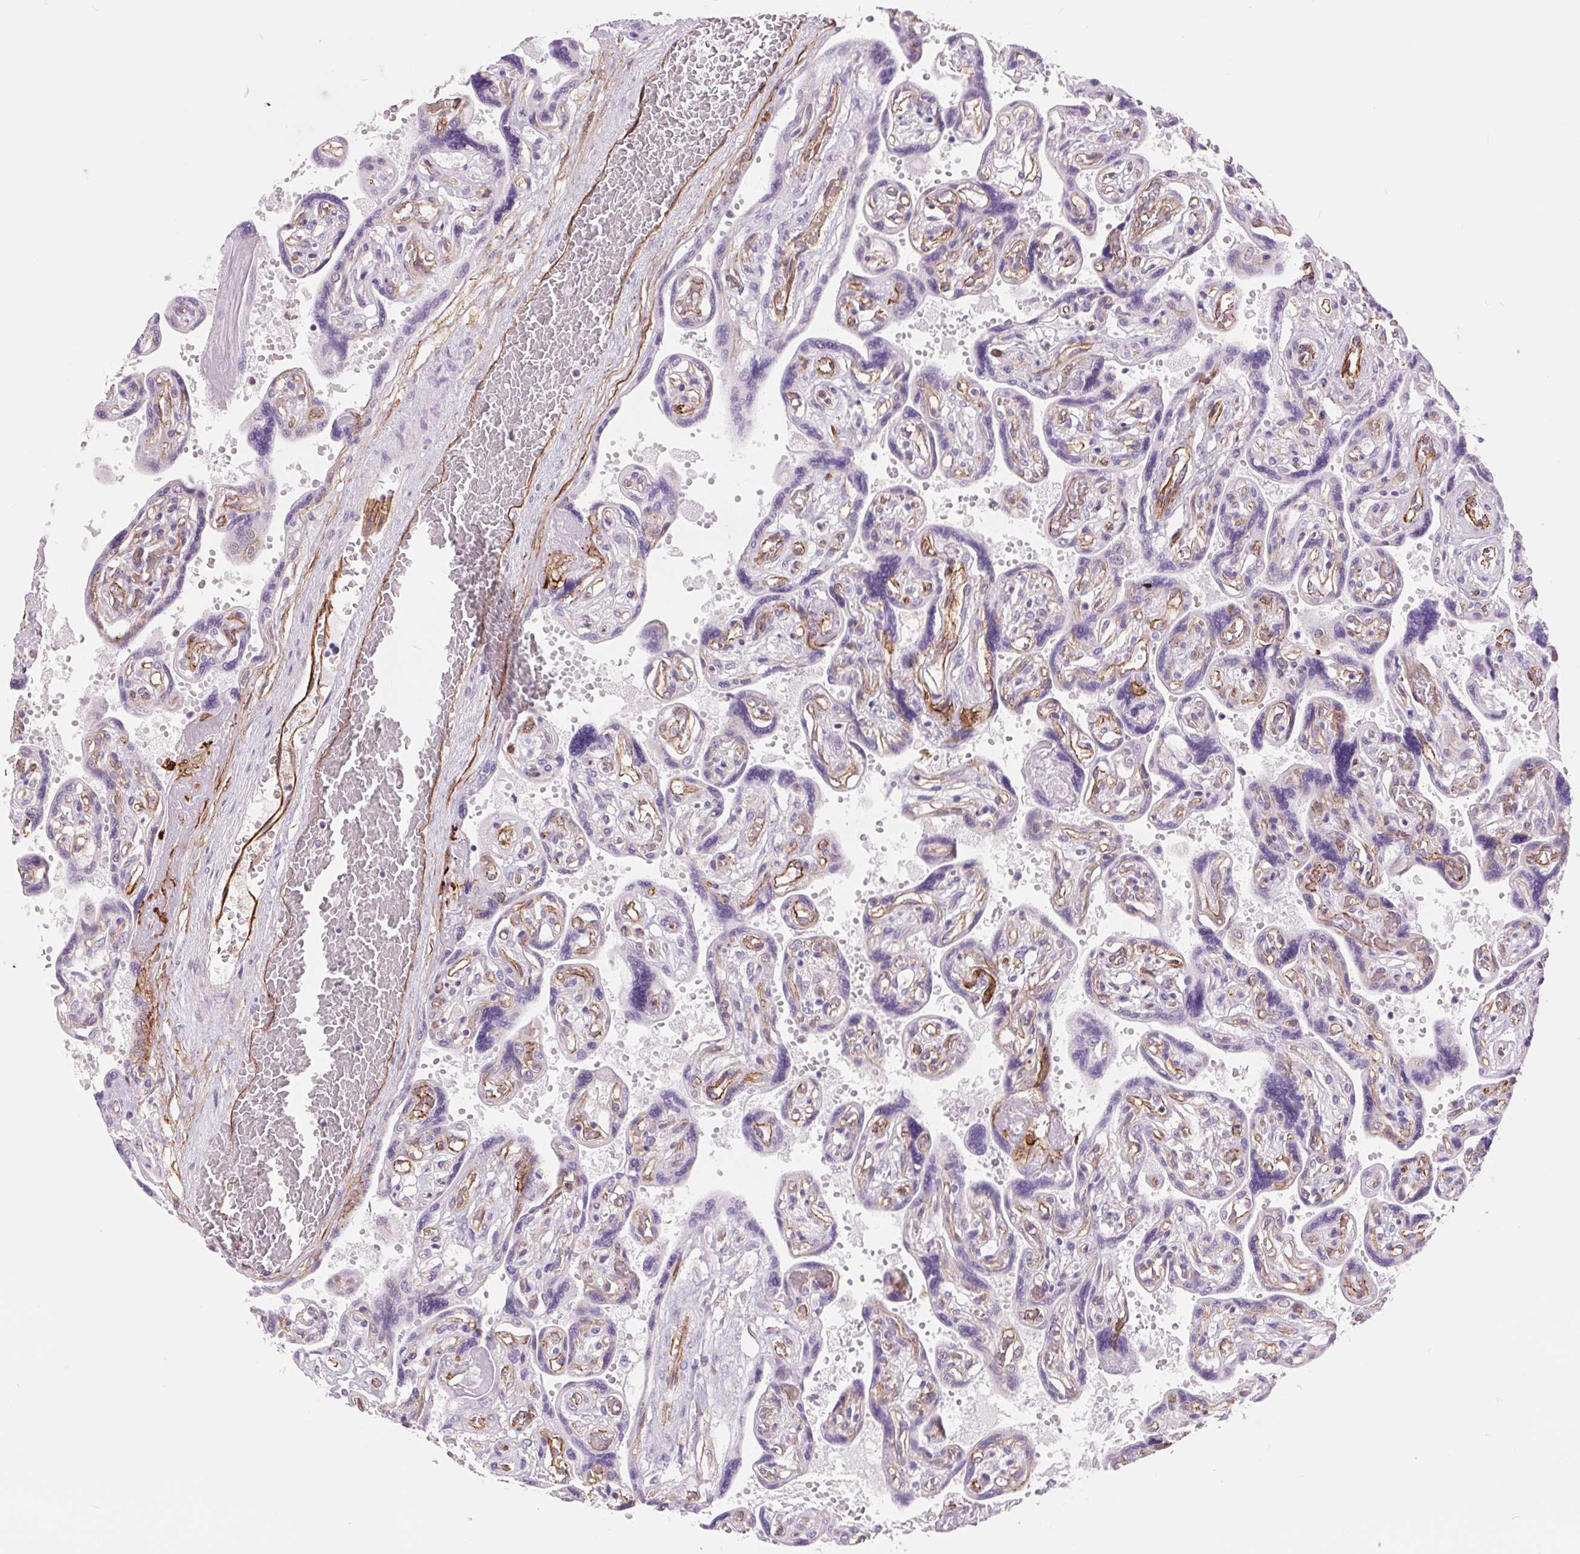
{"staining": {"intensity": "negative", "quantity": "none", "location": "none"}, "tissue": "placenta", "cell_type": "Decidual cells", "image_type": "normal", "snomed": [{"axis": "morphology", "description": "Normal tissue, NOS"}, {"axis": "topography", "description": "Placenta"}], "caption": "IHC of benign human placenta reveals no positivity in decidual cells.", "gene": "DIXDC1", "patient": {"sex": "female", "age": 32}}